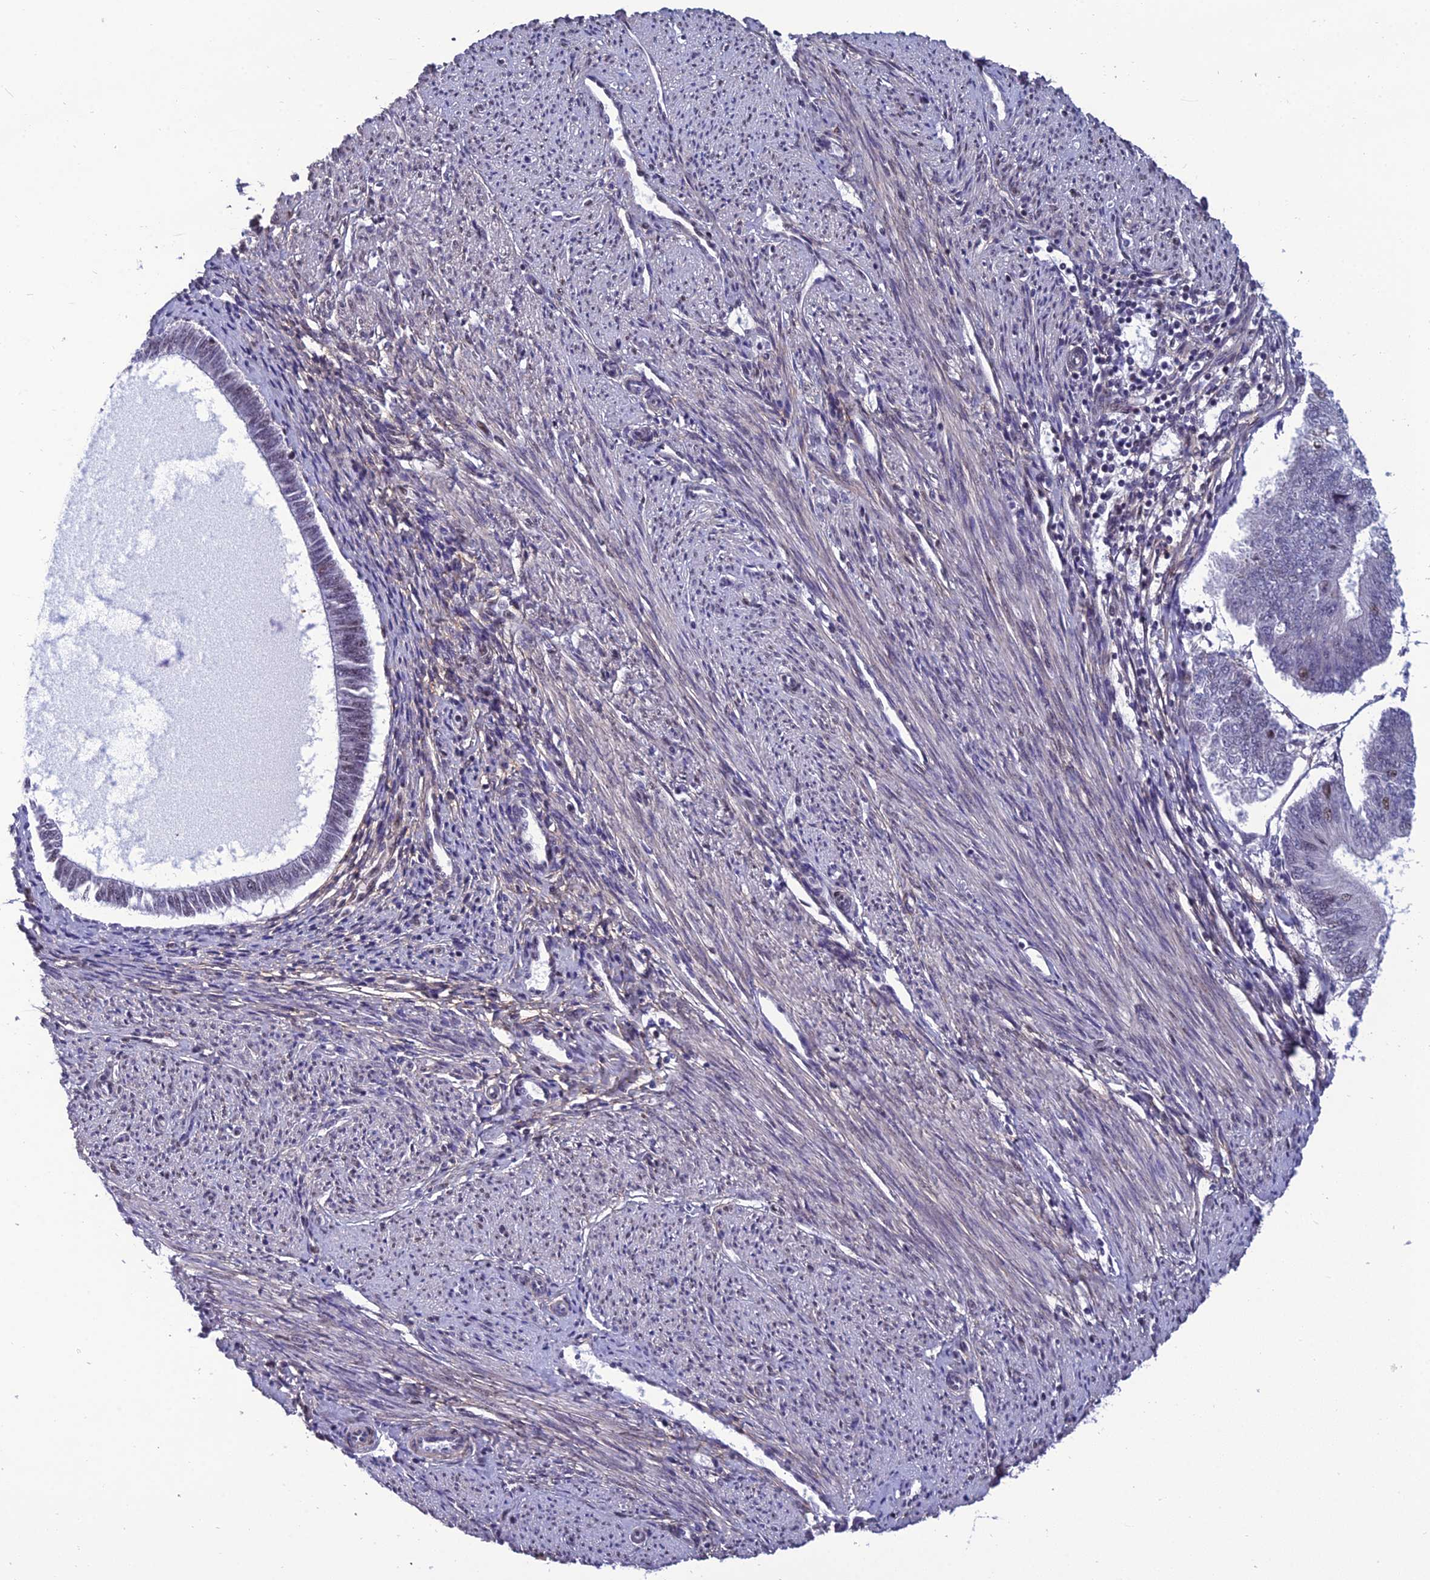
{"staining": {"intensity": "moderate", "quantity": "<25%", "location": "nuclear"}, "tissue": "endometrial cancer", "cell_type": "Tumor cells", "image_type": "cancer", "snomed": [{"axis": "morphology", "description": "Adenocarcinoma, NOS"}, {"axis": "topography", "description": "Endometrium"}], "caption": "Immunohistochemistry of human adenocarcinoma (endometrial) reveals low levels of moderate nuclear expression in about <25% of tumor cells.", "gene": "RSRC1", "patient": {"sex": "female", "age": 58}}